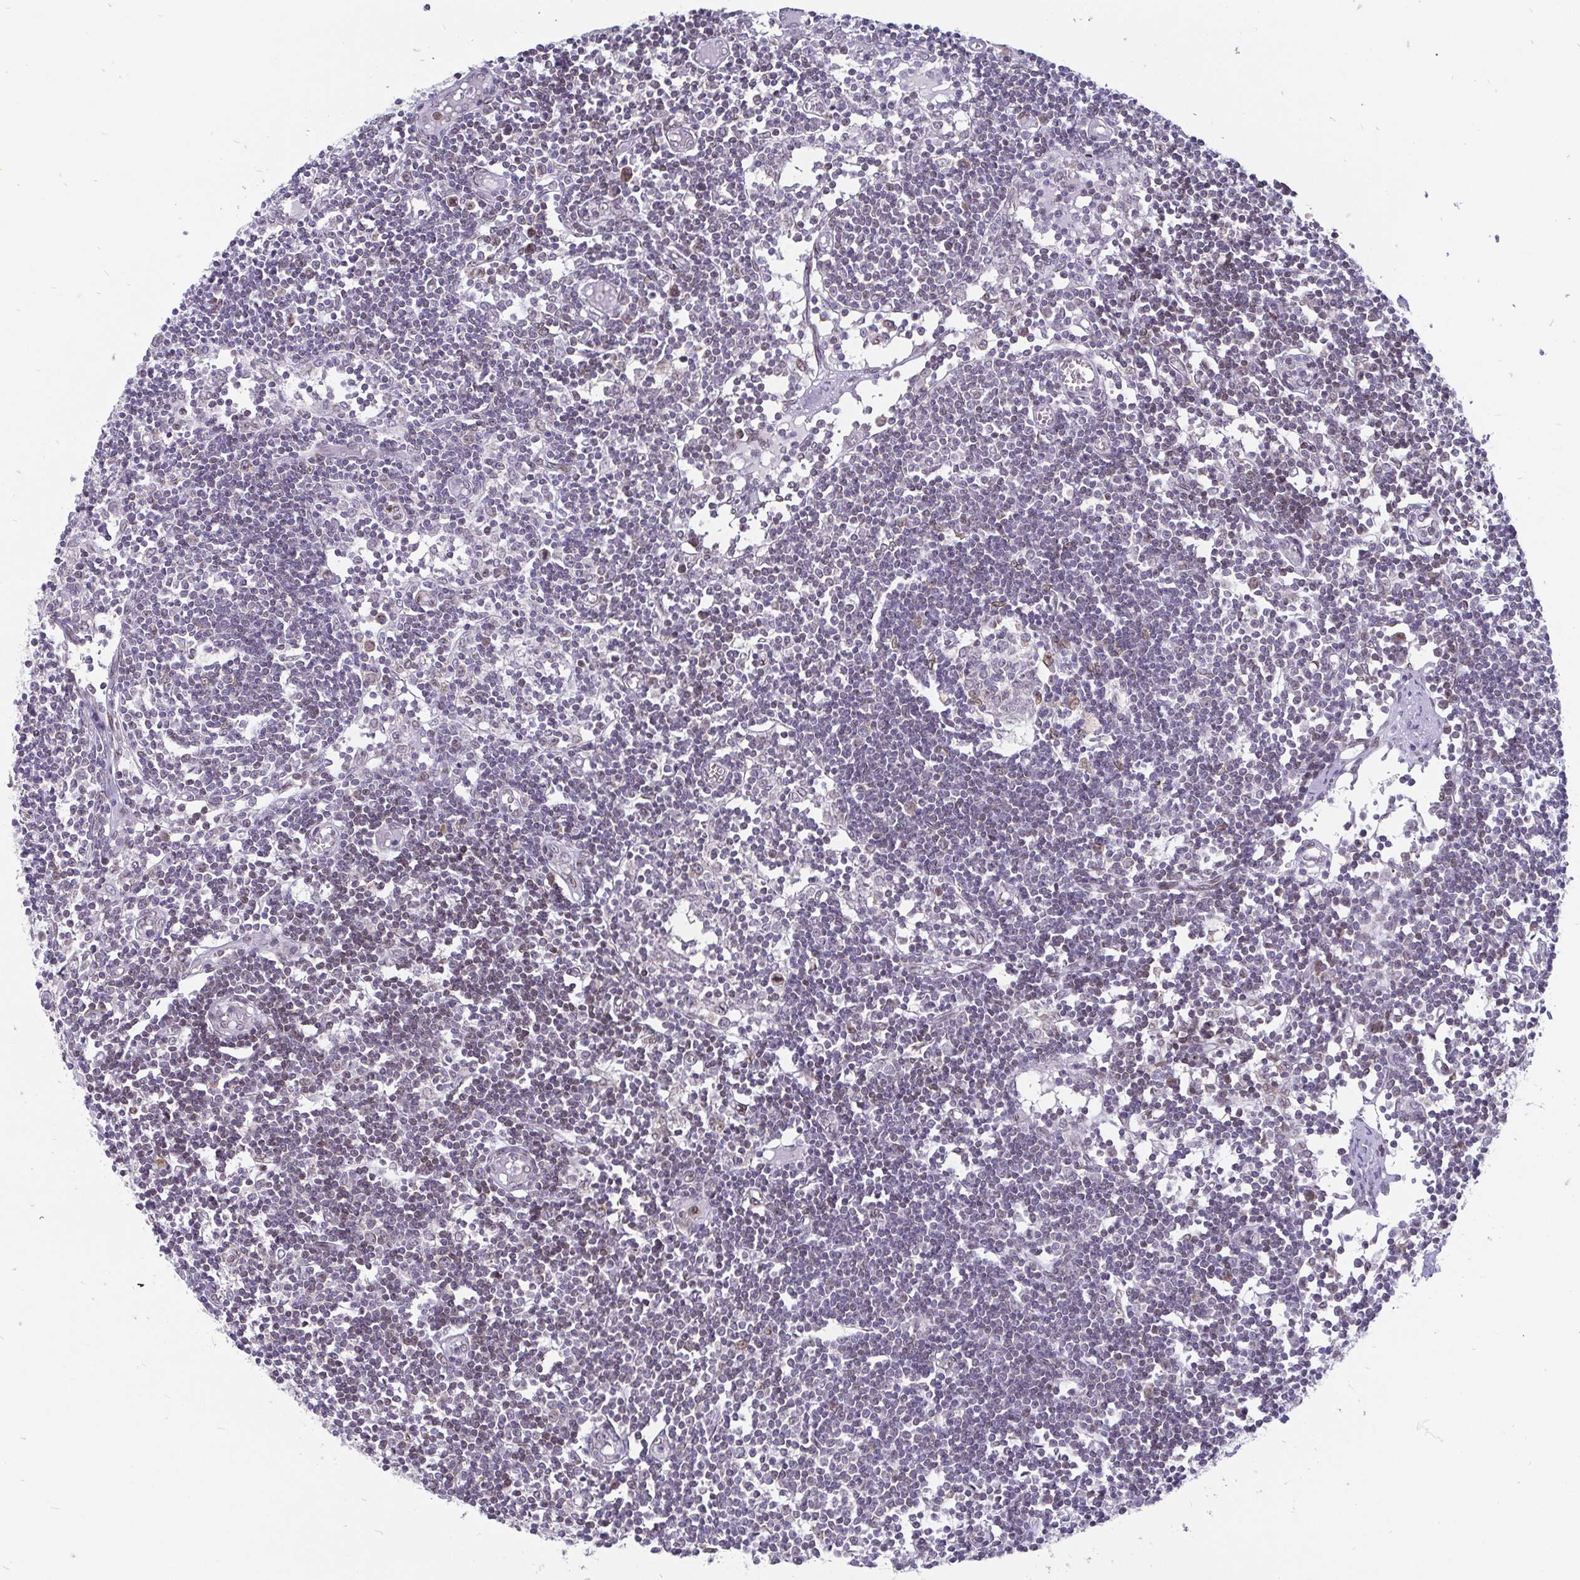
{"staining": {"intensity": "moderate", "quantity": "<25%", "location": "cytoplasmic/membranous,nuclear"}, "tissue": "lymph node", "cell_type": "Germinal center cells", "image_type": "normal", "snomed": [{"axis": "morphology", "description": "Normal tissue, NOS"}, {"axis": "topography", "description": "Lymph node"}], "caption": "High-magnification brightfield microscopy of benign lymph node stained with DAB (3,3'-diaminobenzidine) (brown) and counterstained with hematoxylin (blue). germinal center cells exhibit moderate cytoplasmic/membranous,nuclear positivity is present in about<25% of cells.", "gene": "EMD", "patient": {"sex": "female", "age": 11}}